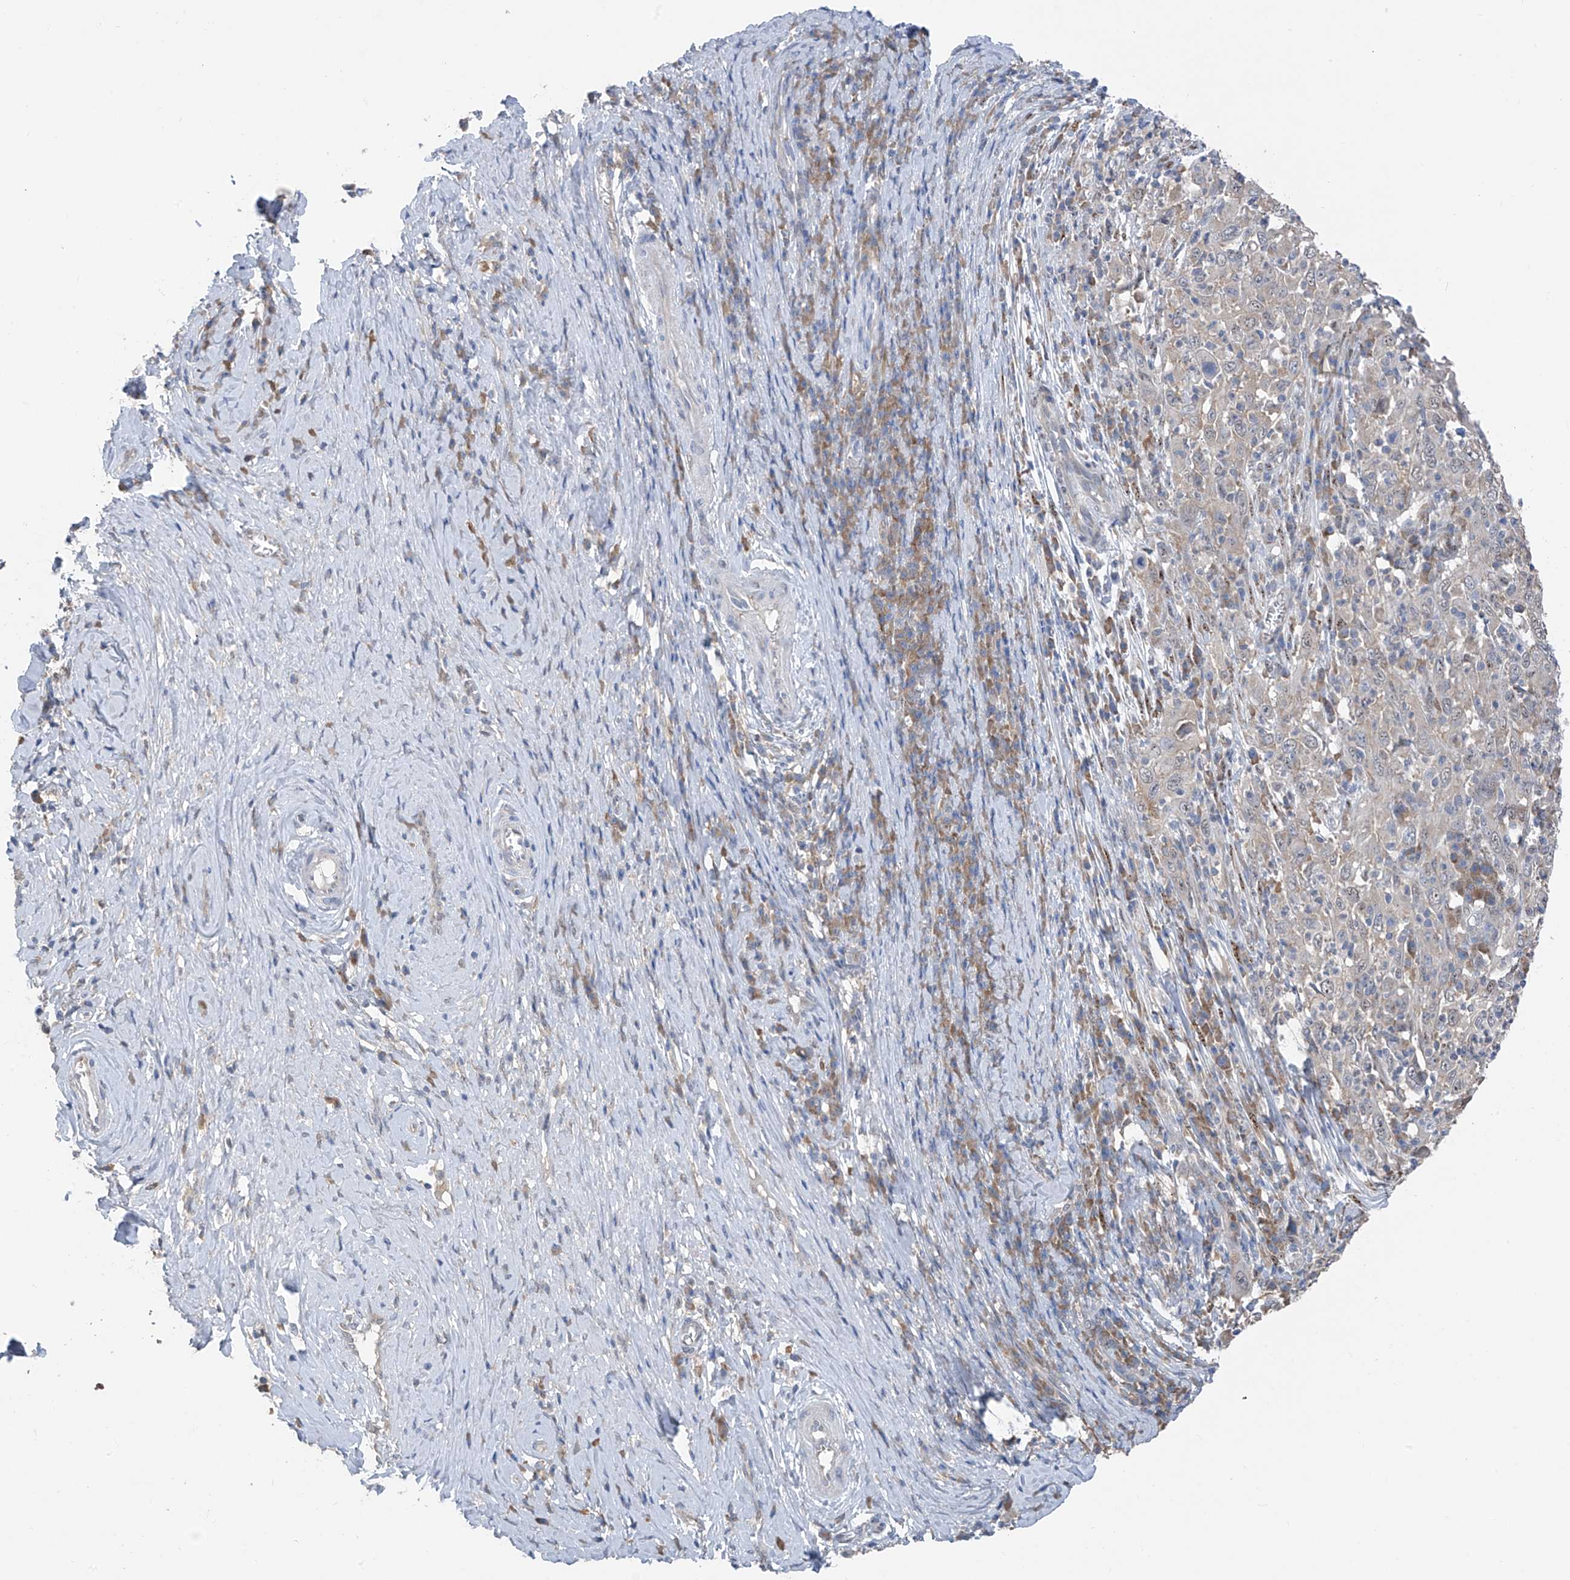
{"staining": {"intensity": "weak", "quantity": "<25%", "location": "nuclear"}, "tissue": "cervical cancer", "cell_type": "Tumor cells", "image_type": "cancer", "snomed": [{"axis": "morphology", "description": "Squamous cell carcinoma, NOS"}, {"axis": "topography", "description": "Cervix"}], "caption": "IHC micrograph of human squamous cell carcinoma (cervical) stained for a protein (brown), which demonstrates no expression in tumor cells.", "gene": "RPL4", "patient": {"sex": "female", "age": 46}}